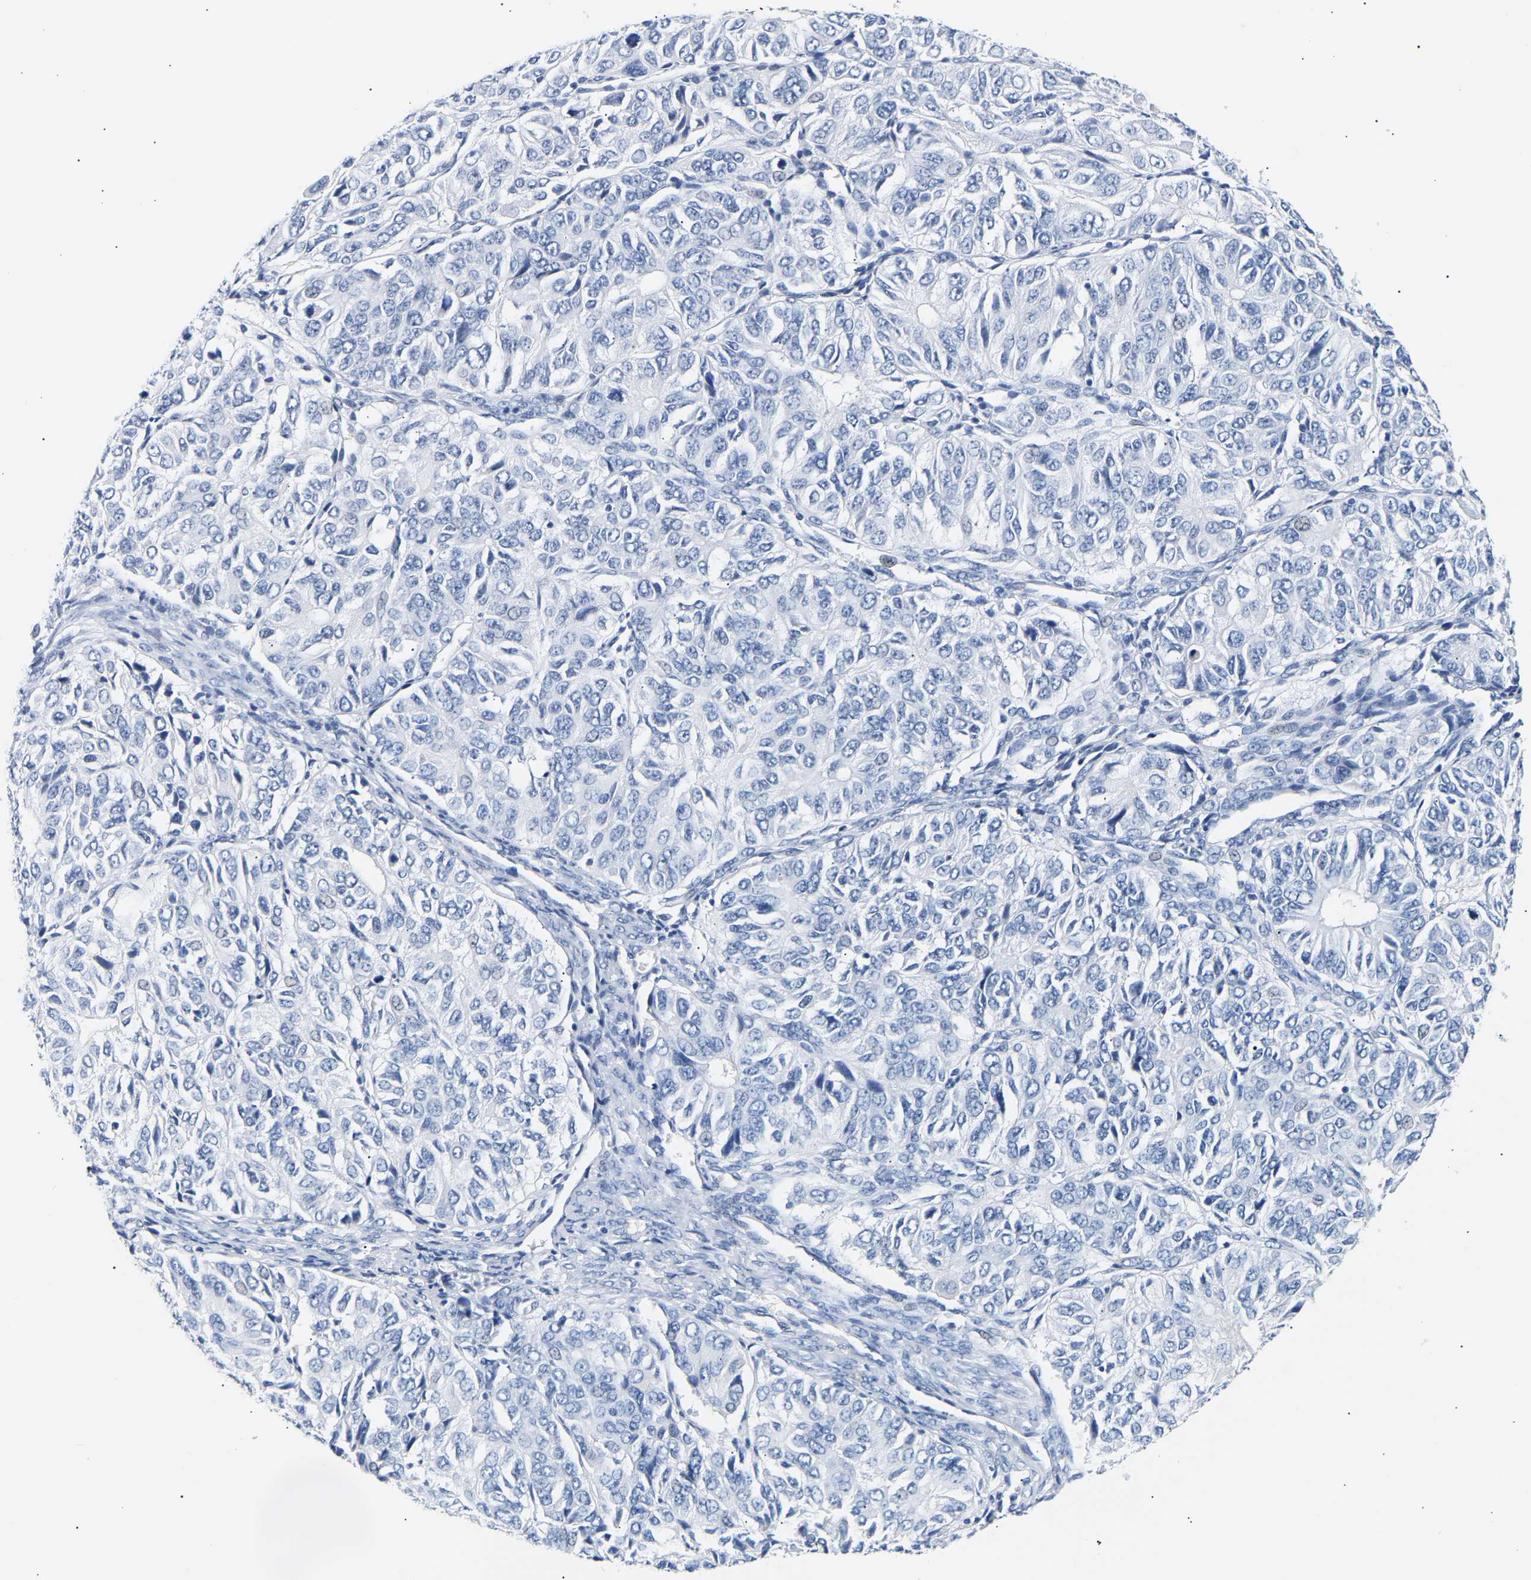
{"staining": {"intensity": "negative", "quantity": "none", "location": "none"}, "tissue": "ovarian cancer", "cell_type": "Tumor cells", "image_type": "cancer", "snomed": [{"axis": "morphology", "description": "Carcinoma, endometroid"}, {"axis": "topography", "description": "Ovary"}], "caption": "Image shows no protein expression in tumor cells of endometroid carcinoma (ovarian) tissue.", "gene": "SPINK2", "patient": {"sex": "female", "age": 51}}